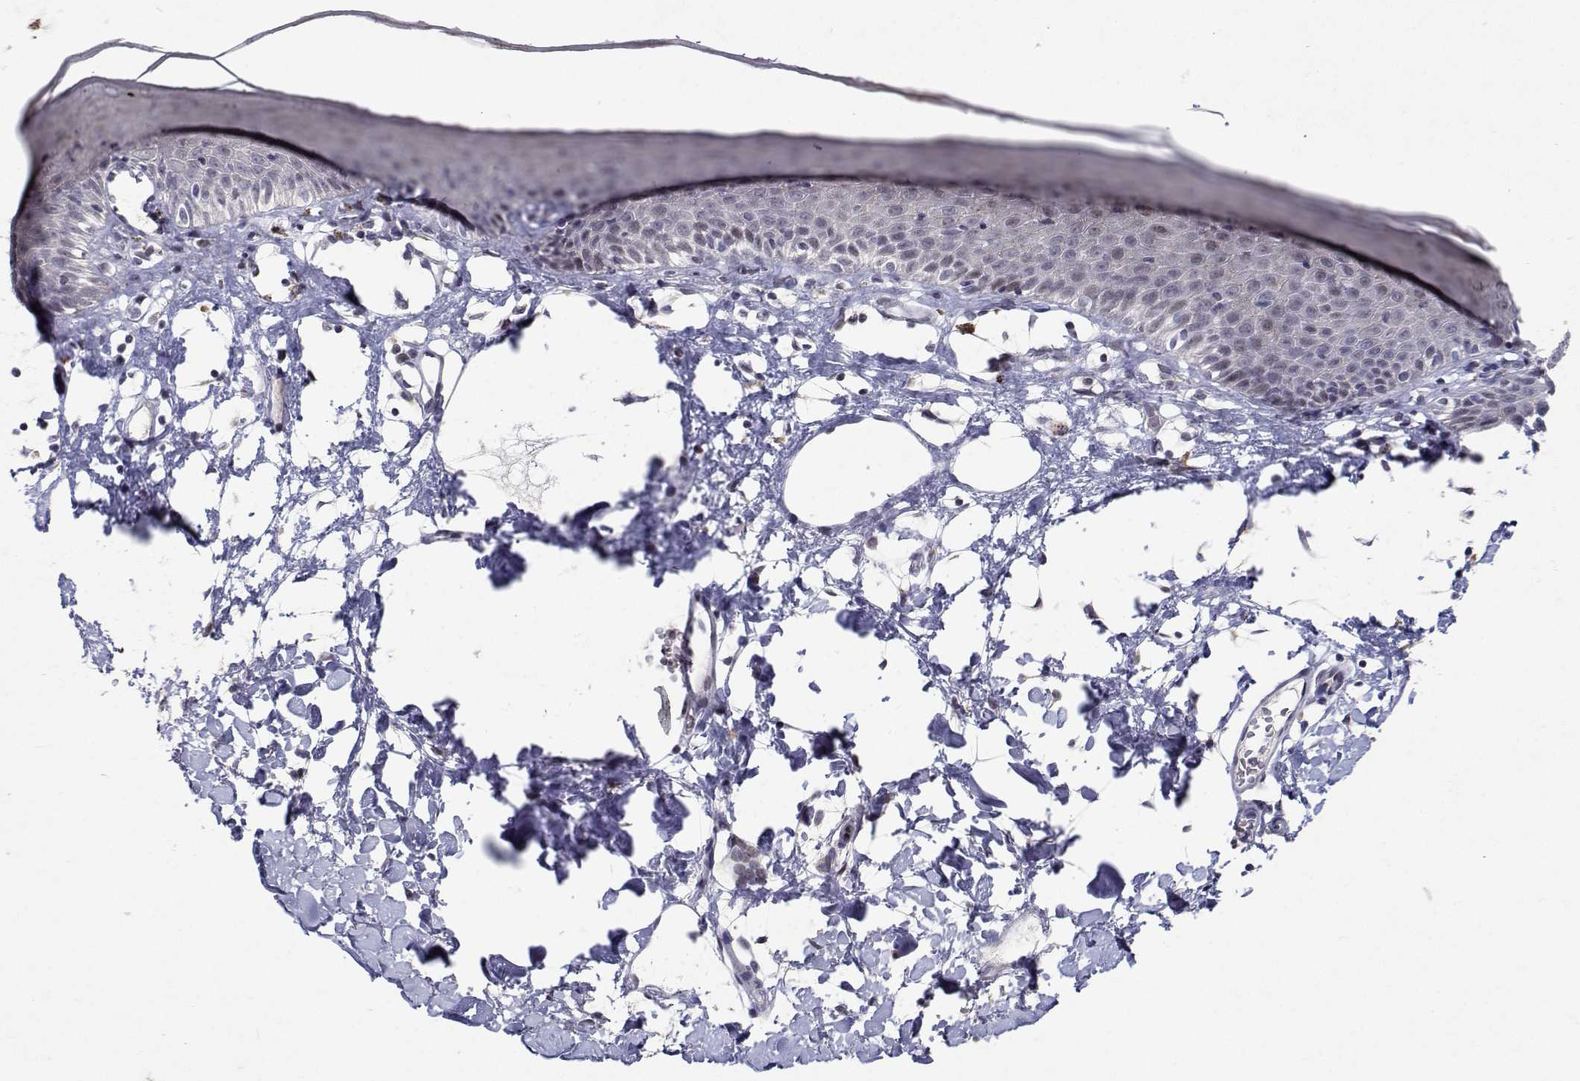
{"staining": {"intensity": "weak", "quantity": "<25%", "location": "nuclear"}, "tissue": "skin", "cell_type": "Epidermal cells", "image_type": "normal", "snomed": [{"axis": "morphology", "description": "Normal tissue, NOS"}, {"axis": "topography", "description": "Vulva"}], "caption": "Immunohistochemistry (IHC) of benign human skin demonstrates no staining in epidermal cells.", "gene": "RBPJL", "patient": {"sex": "female", "age": 68}}